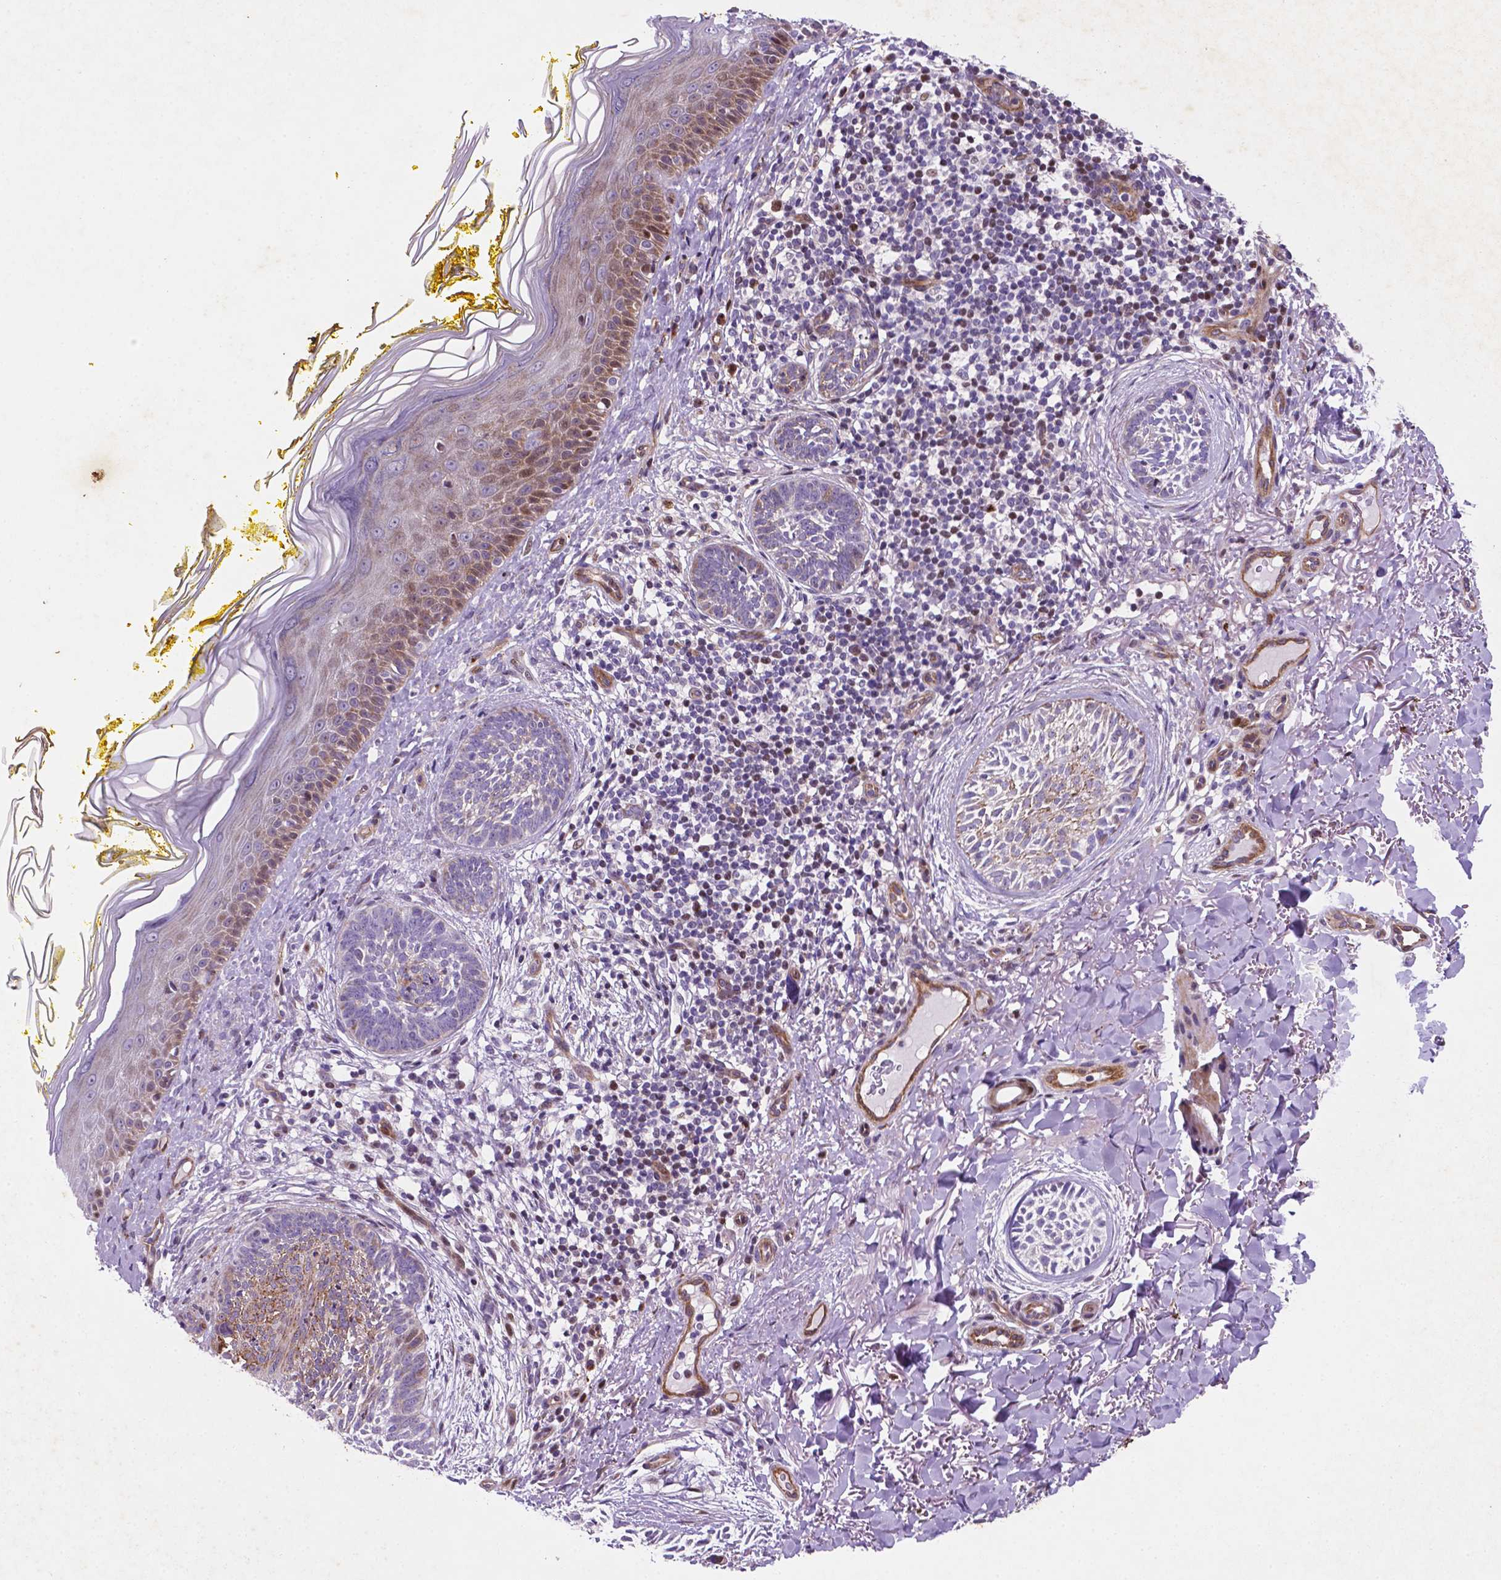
{"staining": {"intensity": "negative", "quantity": "none", "location": "none"}, "tissue": "skin cancer", "cell_type": "Tumor cells", "image_type": "cancer", "snomed": [{"axis": "morphology", "description": "Basal cell carcinoma"}, {"axis": "topography", "description": "Skin"}], "caption": "Skin cancer (basal cell carcinoma) was stained to show a protein in brown. There is no significant staining in tumor cells. Nuclei are stained in blue.", "gene": "TM4SF20", "patient": {"sex": "female", "age": 68}}